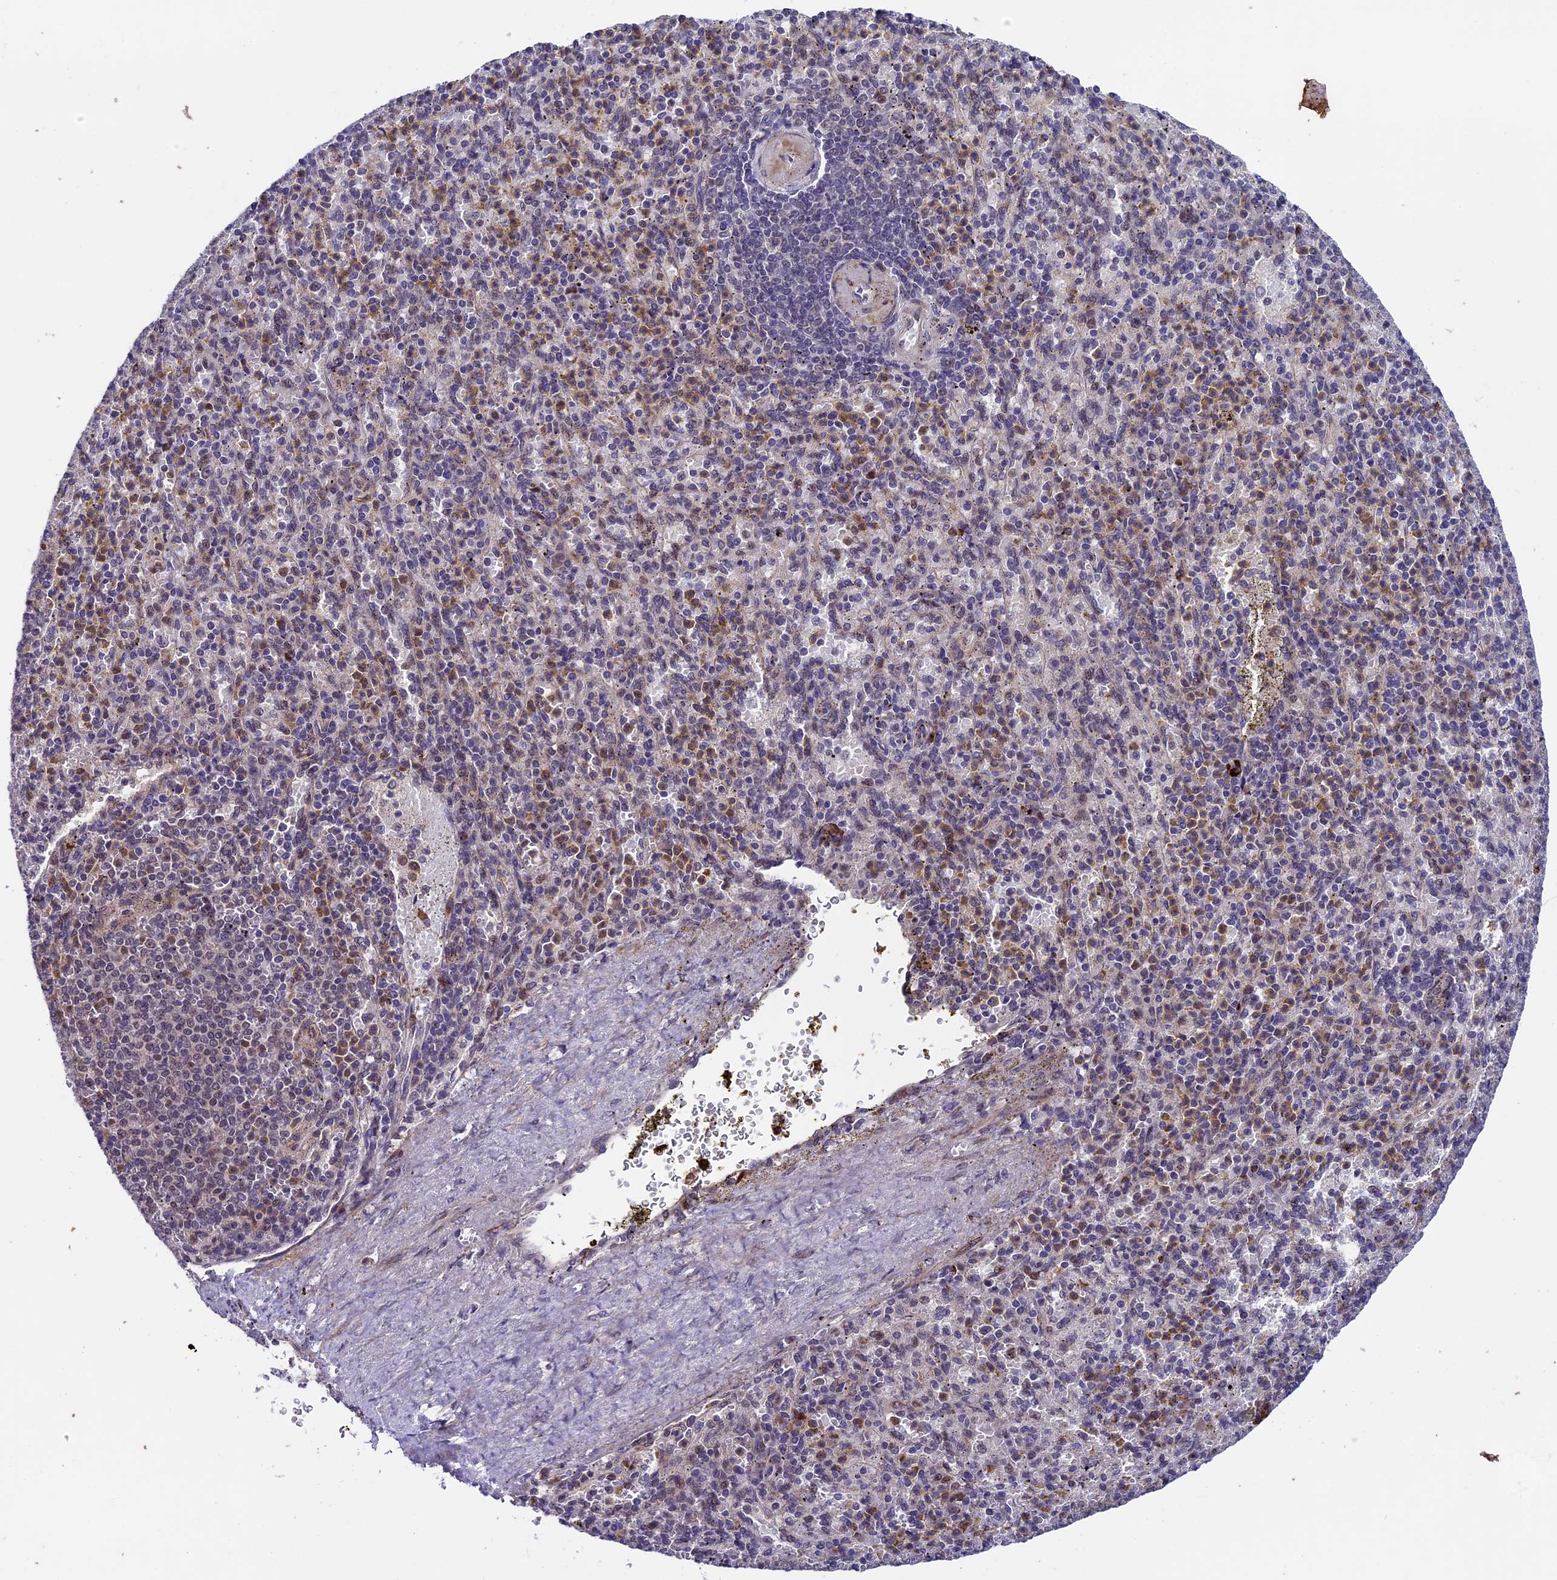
{"staining": {"intensity": "weak", "quantity": "<25%", "location": "cytoplasmic/membranous"}, "tissue": "spleen", "cell_type": "Cells in red pulp", "image_type": "normal", "snomed": [{"axis": "morphology", "description": "Normal tissue, NOS"}, {"axis": "topography", "description": "Spleen"}], "caption": "Normal spleen was stained to show a protein in brown. There is no significant expression in cells in red pulp.", "gene": "SIPA1L3", "patient": {"sex": "female", "age": 74}}